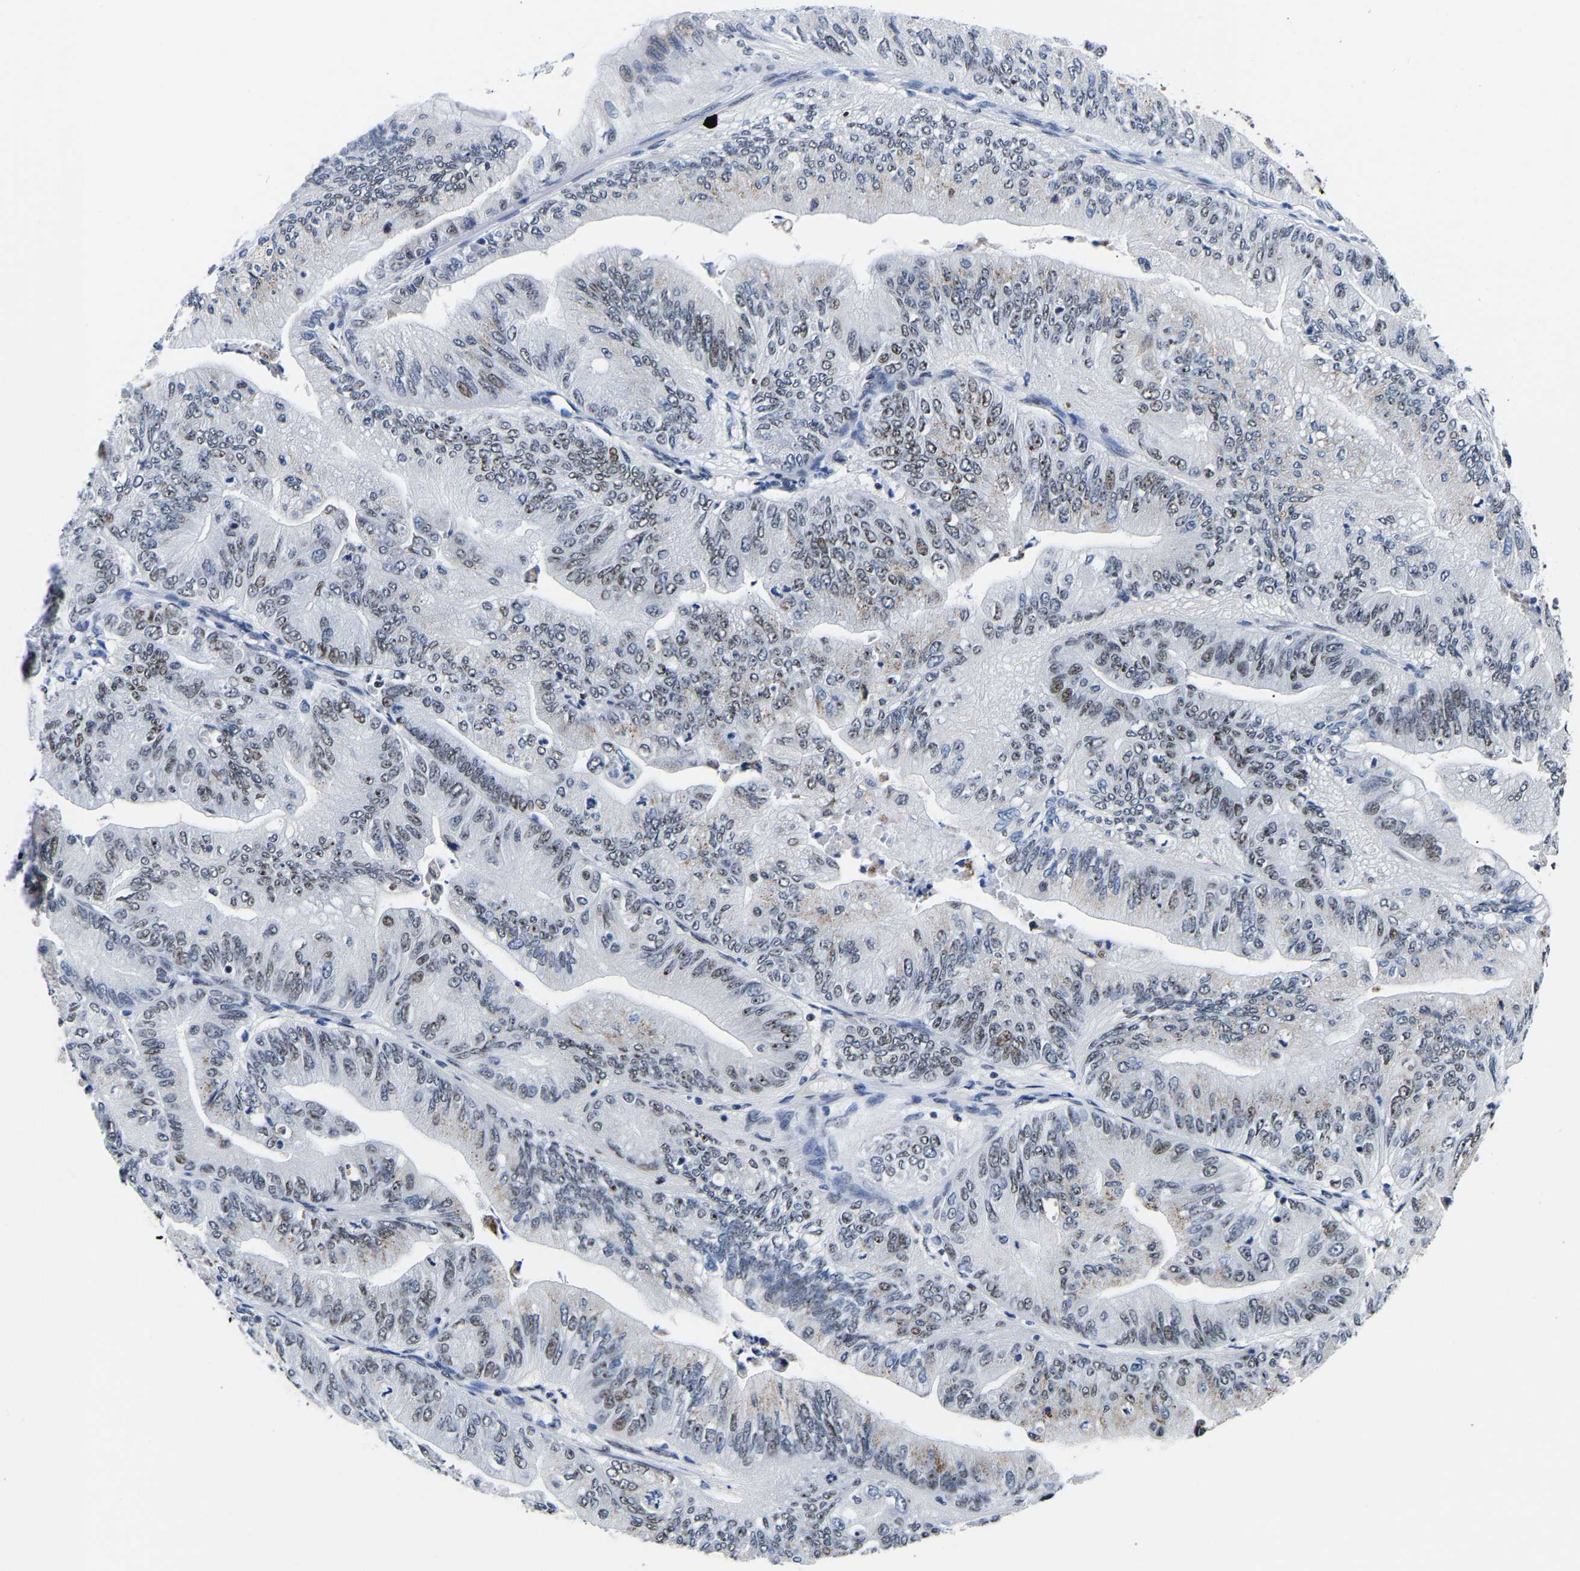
{"staining": {"intensity": "weak", "quantity": "25%-75%", "location": "nuclear"}, "tissue": "ovarian cancer", "cell_type": "Tumor cells", "image_type": "cancer", "snomed": [{"axis": "morphology", "description": "Cystadenocarcinoma, mucinous, NOS"}, {"axis": "topography", "description": "Ovary"}], "caption": "The image demonstrates a brown stain indicating the presence of a protein in the nuclear of tumor cells in ovarian mucinous cystadenocarcinoma.", "gene": "PTRHD1", "patient": {"sex": "female", "age": 61}}